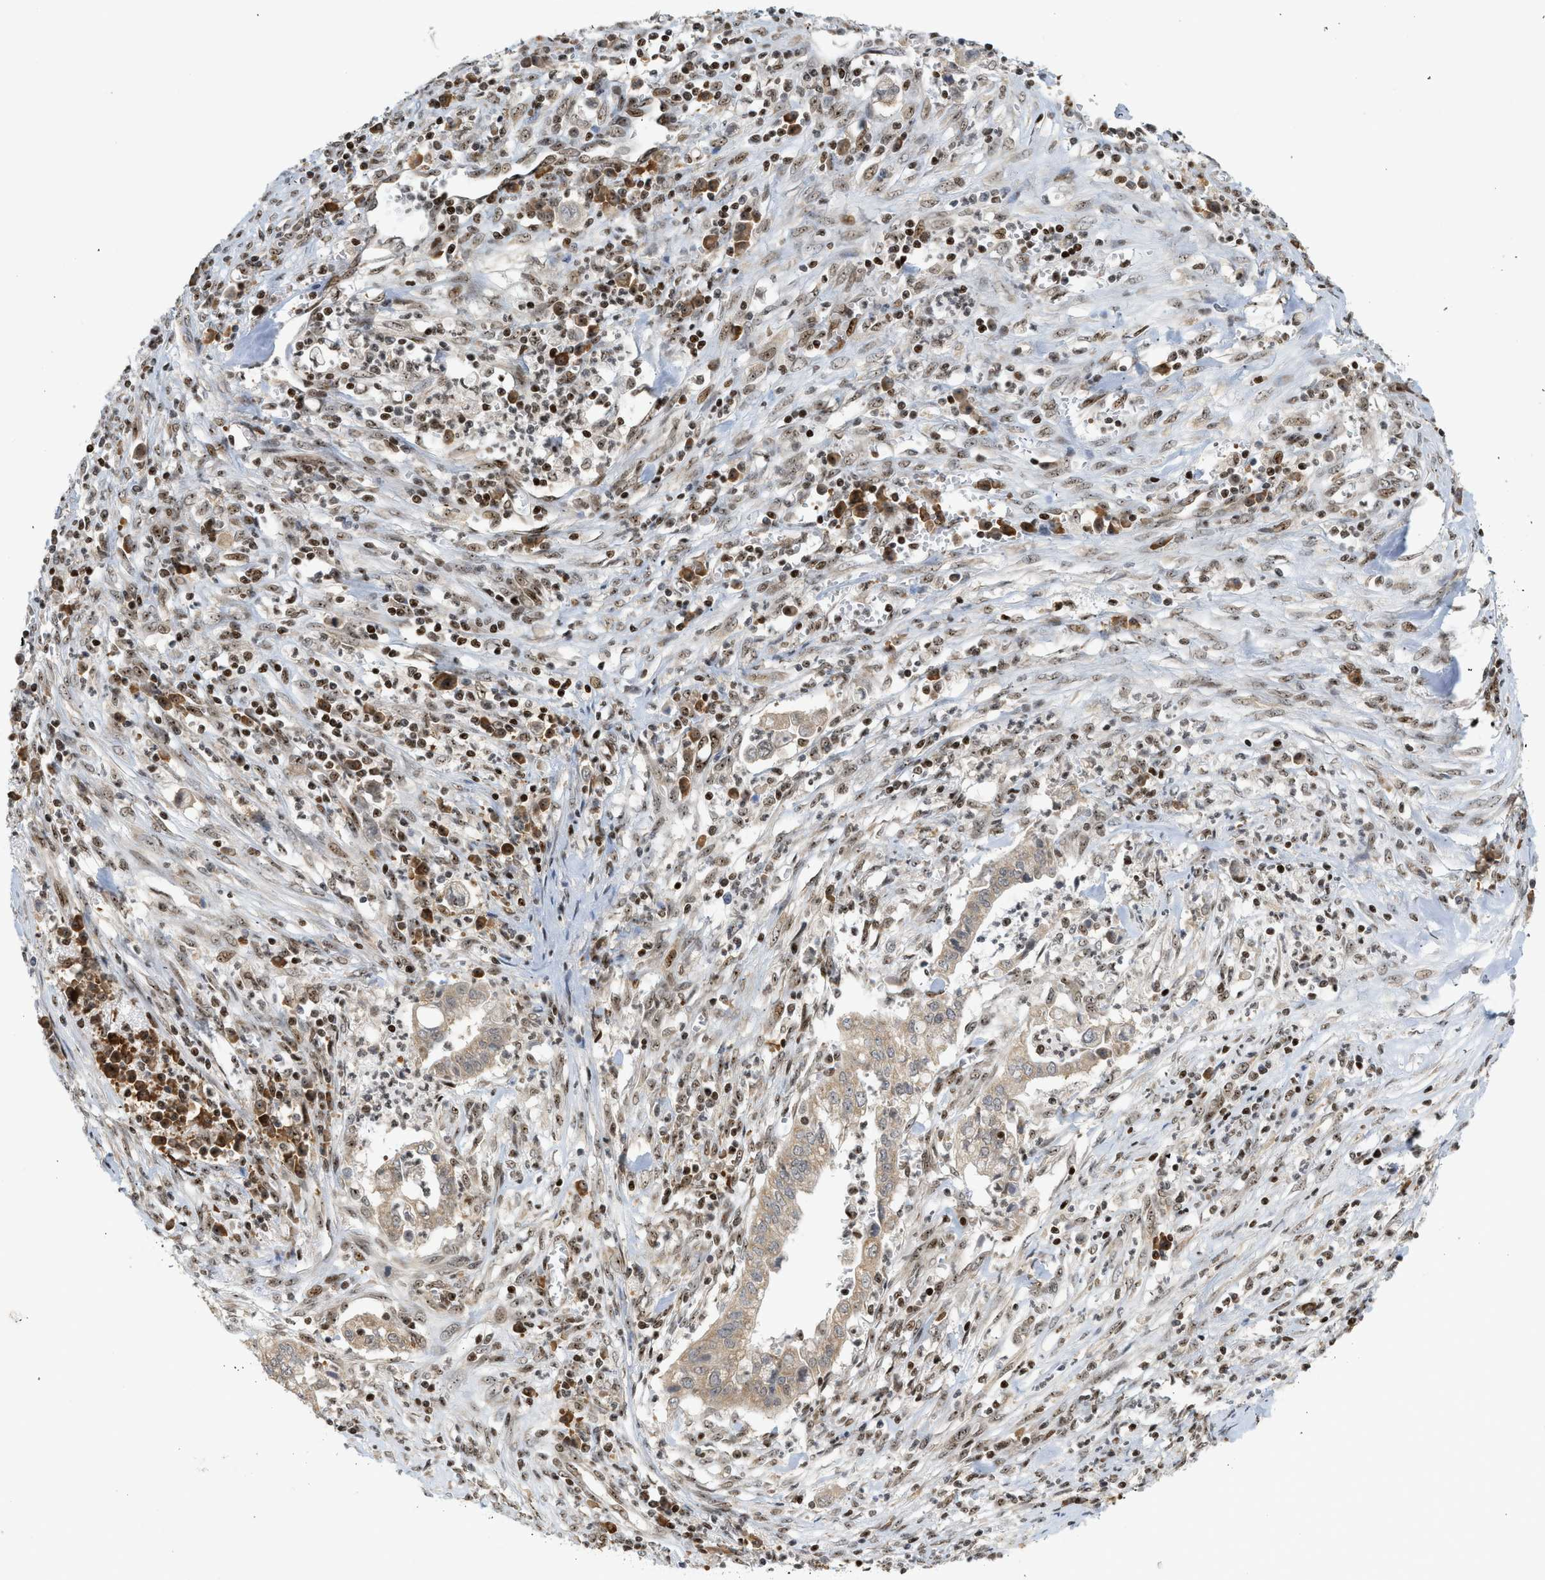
{"staining": {"intensity": "weak", "quantity": "<25%", "location": "cytoplasmic/membranous"}, "tissue": "cervical cancer", "cell_type": "Tumor cells", "image_type": "cancer", "snomed": [{"axis": "morphology", "description": "Adenocarcinoma, NOS"}, {"axis": "topography", "description": "Cervix"}], "caption": "This is an immunohistochemistry (IHC) micrograph of human adenocarcinoma (cervical). There is no expression in tumor cells.", "gene": "ZNF22", "patient": {"sex": "female", "age": 44}}